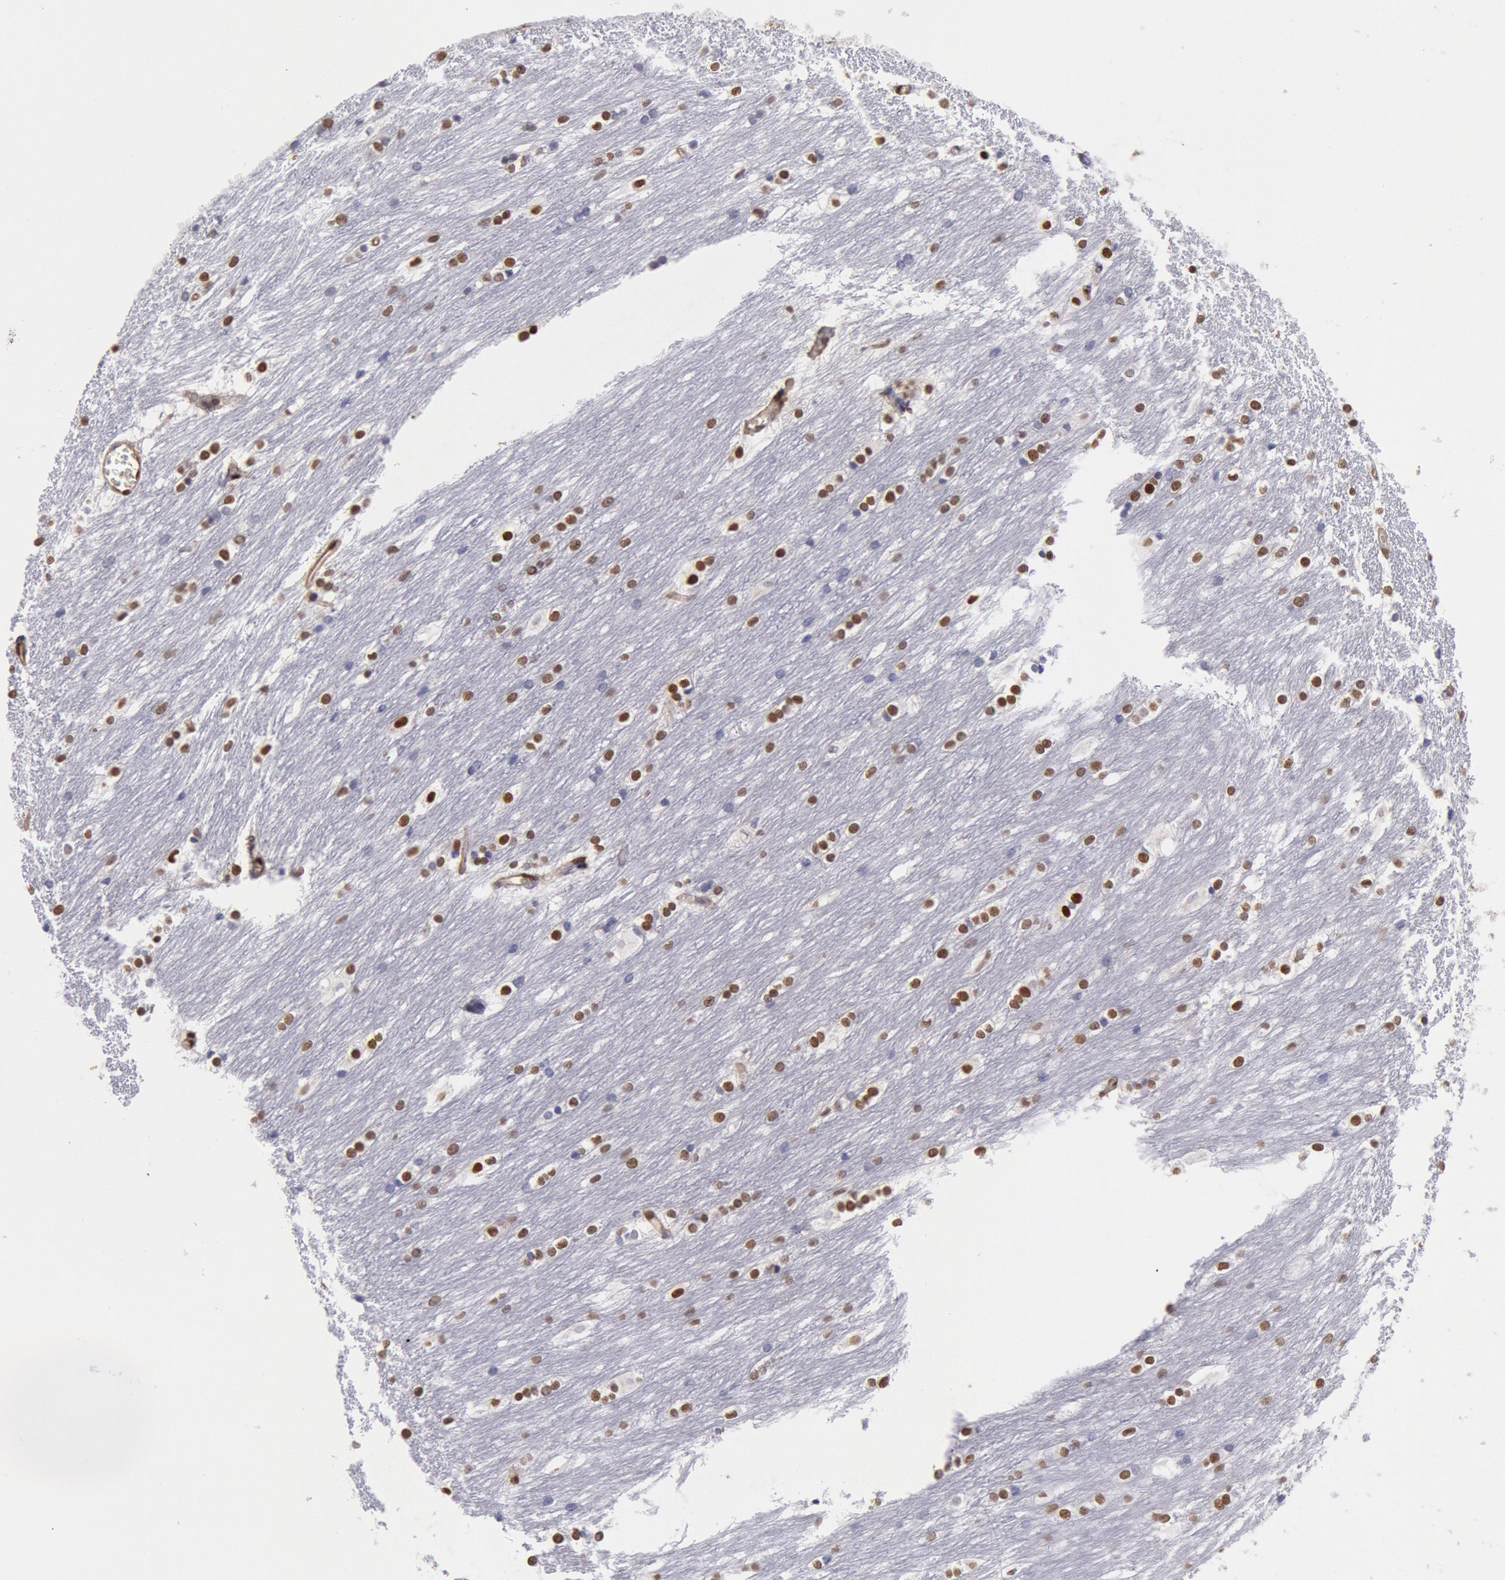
{"staining": {"intensity": "strong", "quantity": ">75%", "location": "nuclear"}, "tissue": "caudate", "cell_type": "Glial cells", "image_type": "normal", "snomed": [{"axis": "morphology", "description": "Normal tissue, NOS"}, {"axis": "topography", "description": "Lateral ventricle wall"}], "caption": "This micrograph reveals immunohistochemistry (IHC) staining of benign human caudate, with high strong nuclear staining in approximately >75% of glial cells.", "gene": "CDKN2B", "patient": {"sex": "female", "age": 19}}